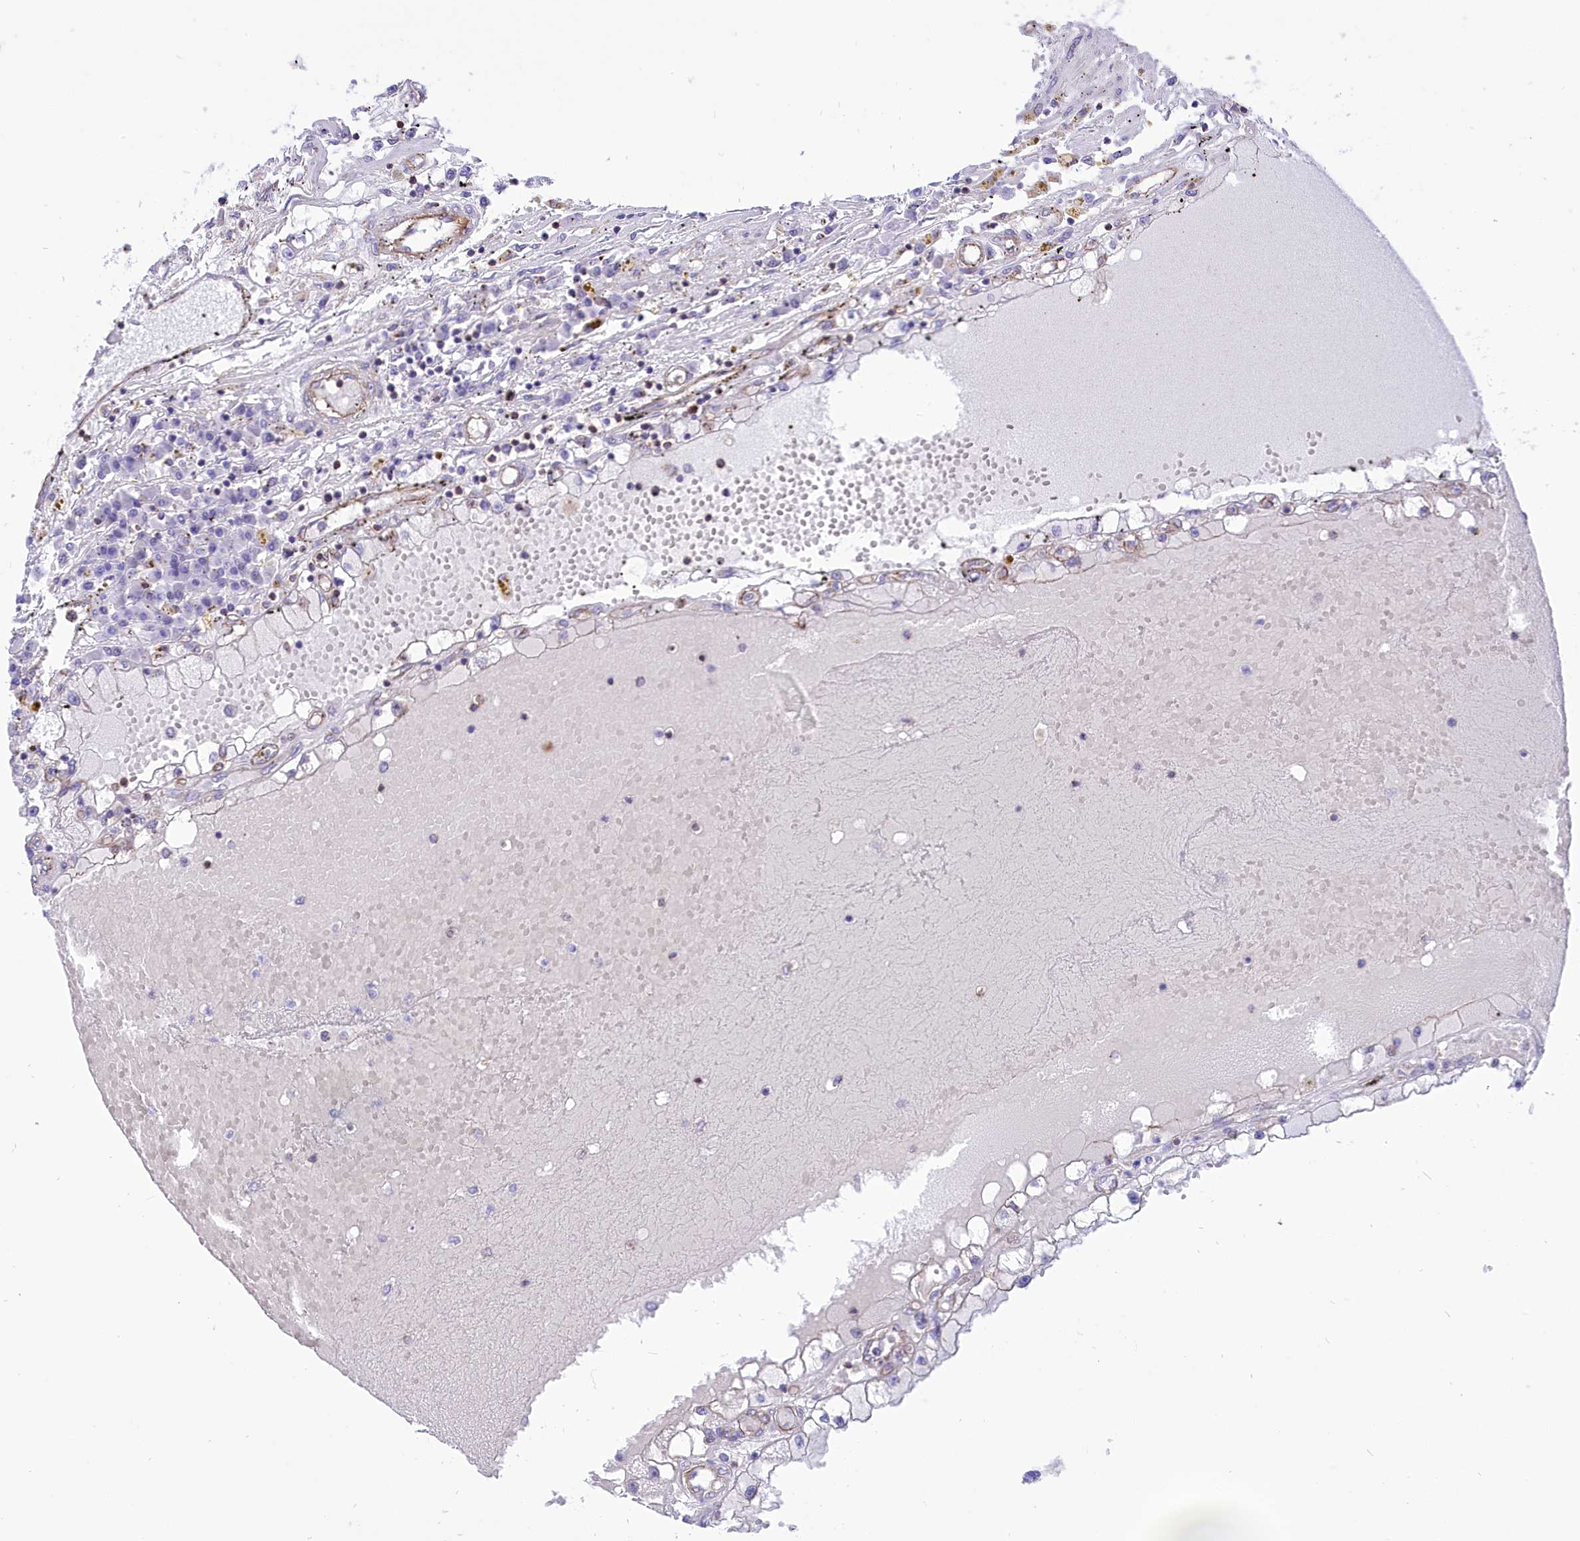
{"staining": {"intensity": "negative", "quantity": "none", "location": "none"}, "tissue": "renal cancer", "cell_type": "Tumor cells", "image_type": "cancer", "snomed": [{"axis": "morphology", "description": "Adenocarcinoma, NOS"}, {"axis": "topography", "description": "Kidney"}], "caption": "High power microscopy image of an IHC histopathology image of renal cancer (adenocarcinoma), revealing no significant positivity in tumor cells.", "gene": "SEPTIN9", "patient": {"sex": "male", "age": 56}}